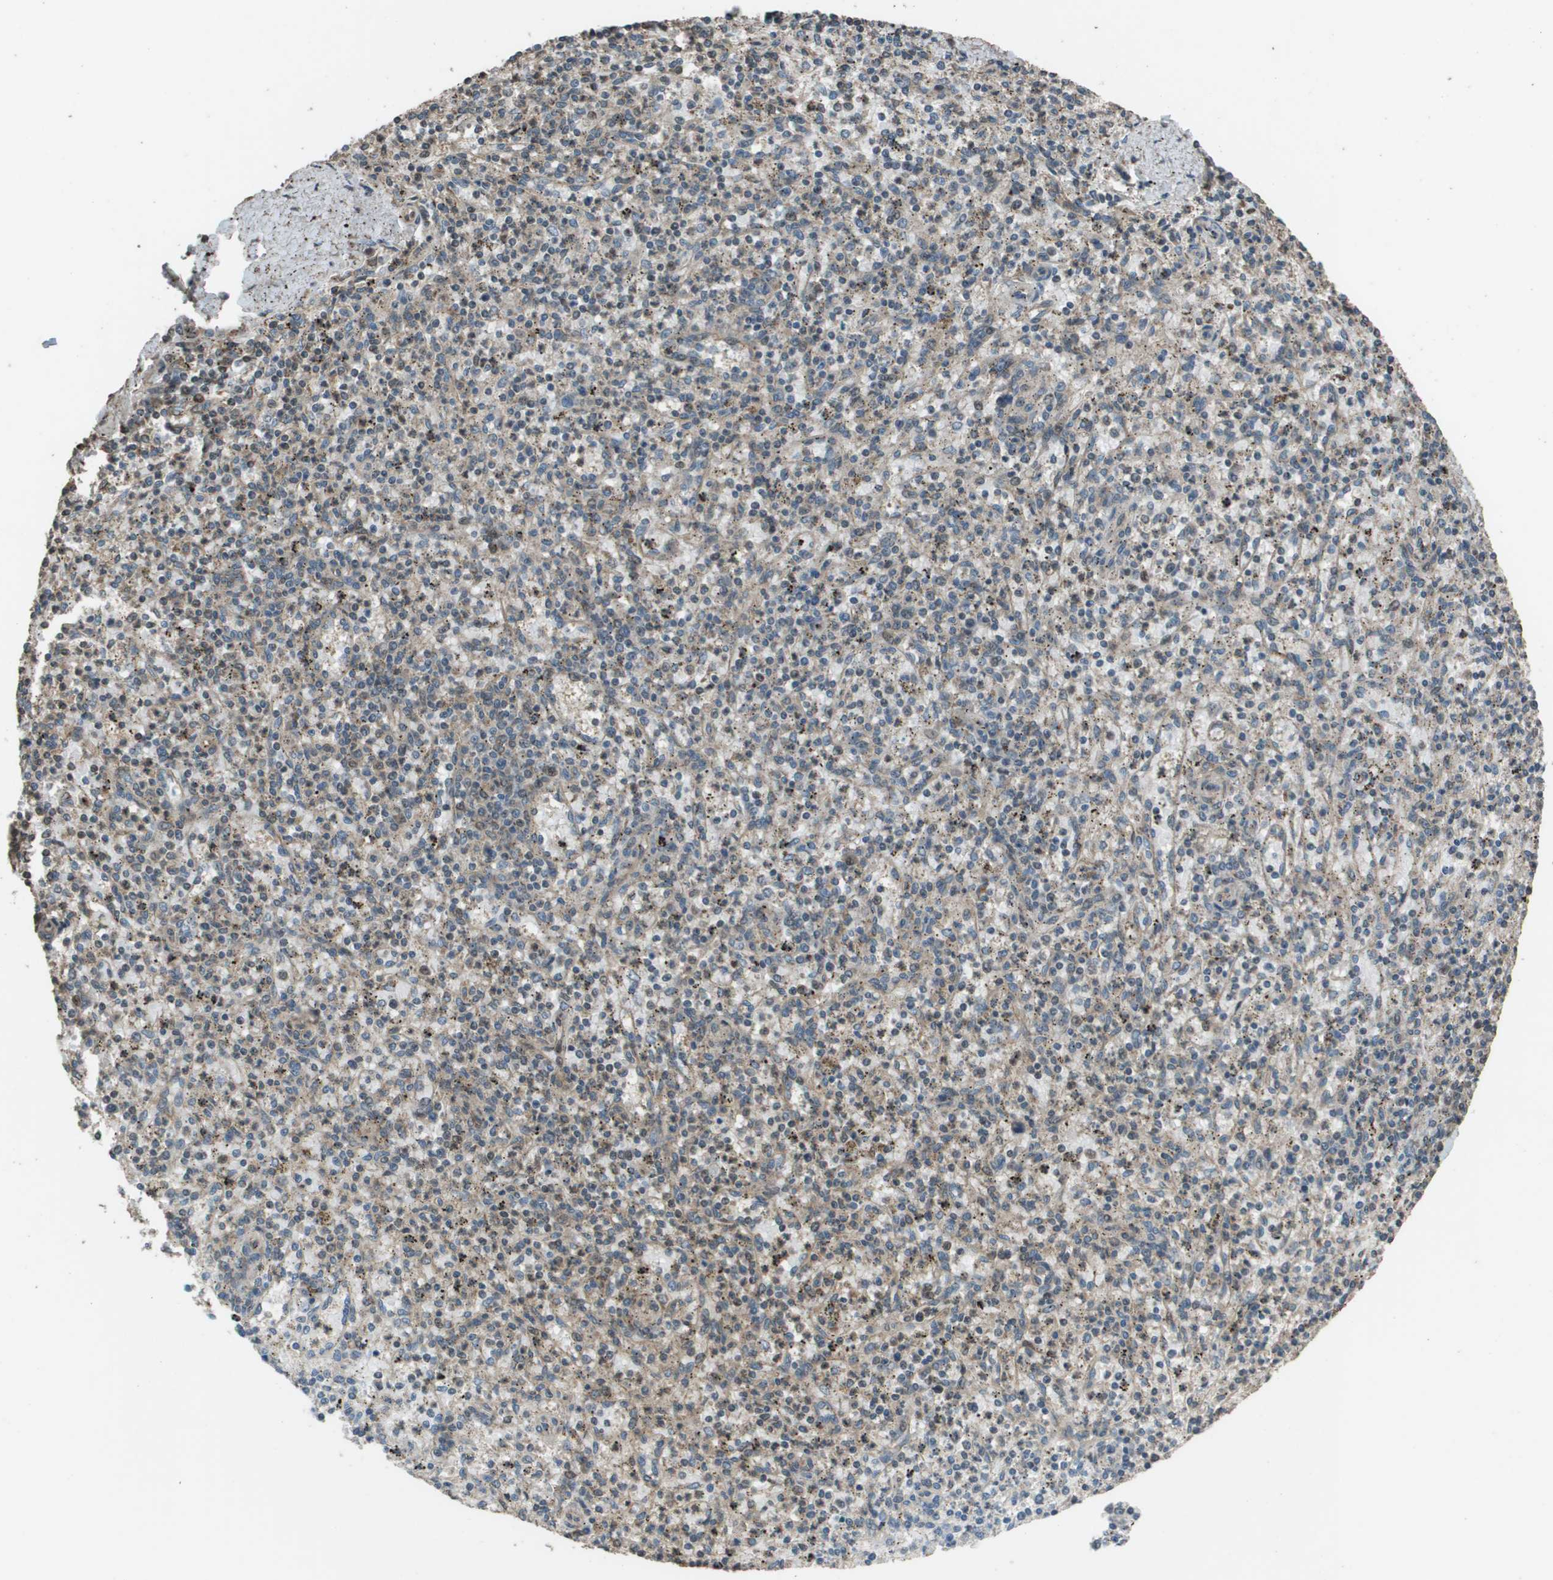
{"staining": {"intensity": "moderate", "quantity": "25%-75%", "location": "cytoplasmic/membranous"}, "tissue": "spleen", "cell_type": "Cells in red pulp", "image_type": "normal", "snomed": [{"axis": "morphology", "description": "Normal tissue, NOS"}, {"axis": "topography", "description": "Spleen"}], "caption": "Spleen stained for a protein exhibits moderate cytoplasmic/membranous positivity in cells in red pulp. (Brightfield microscopy of DAB IHC at high magnification).", "gene": "FIG4", "patient": {"sex": "male", "age": 72}}